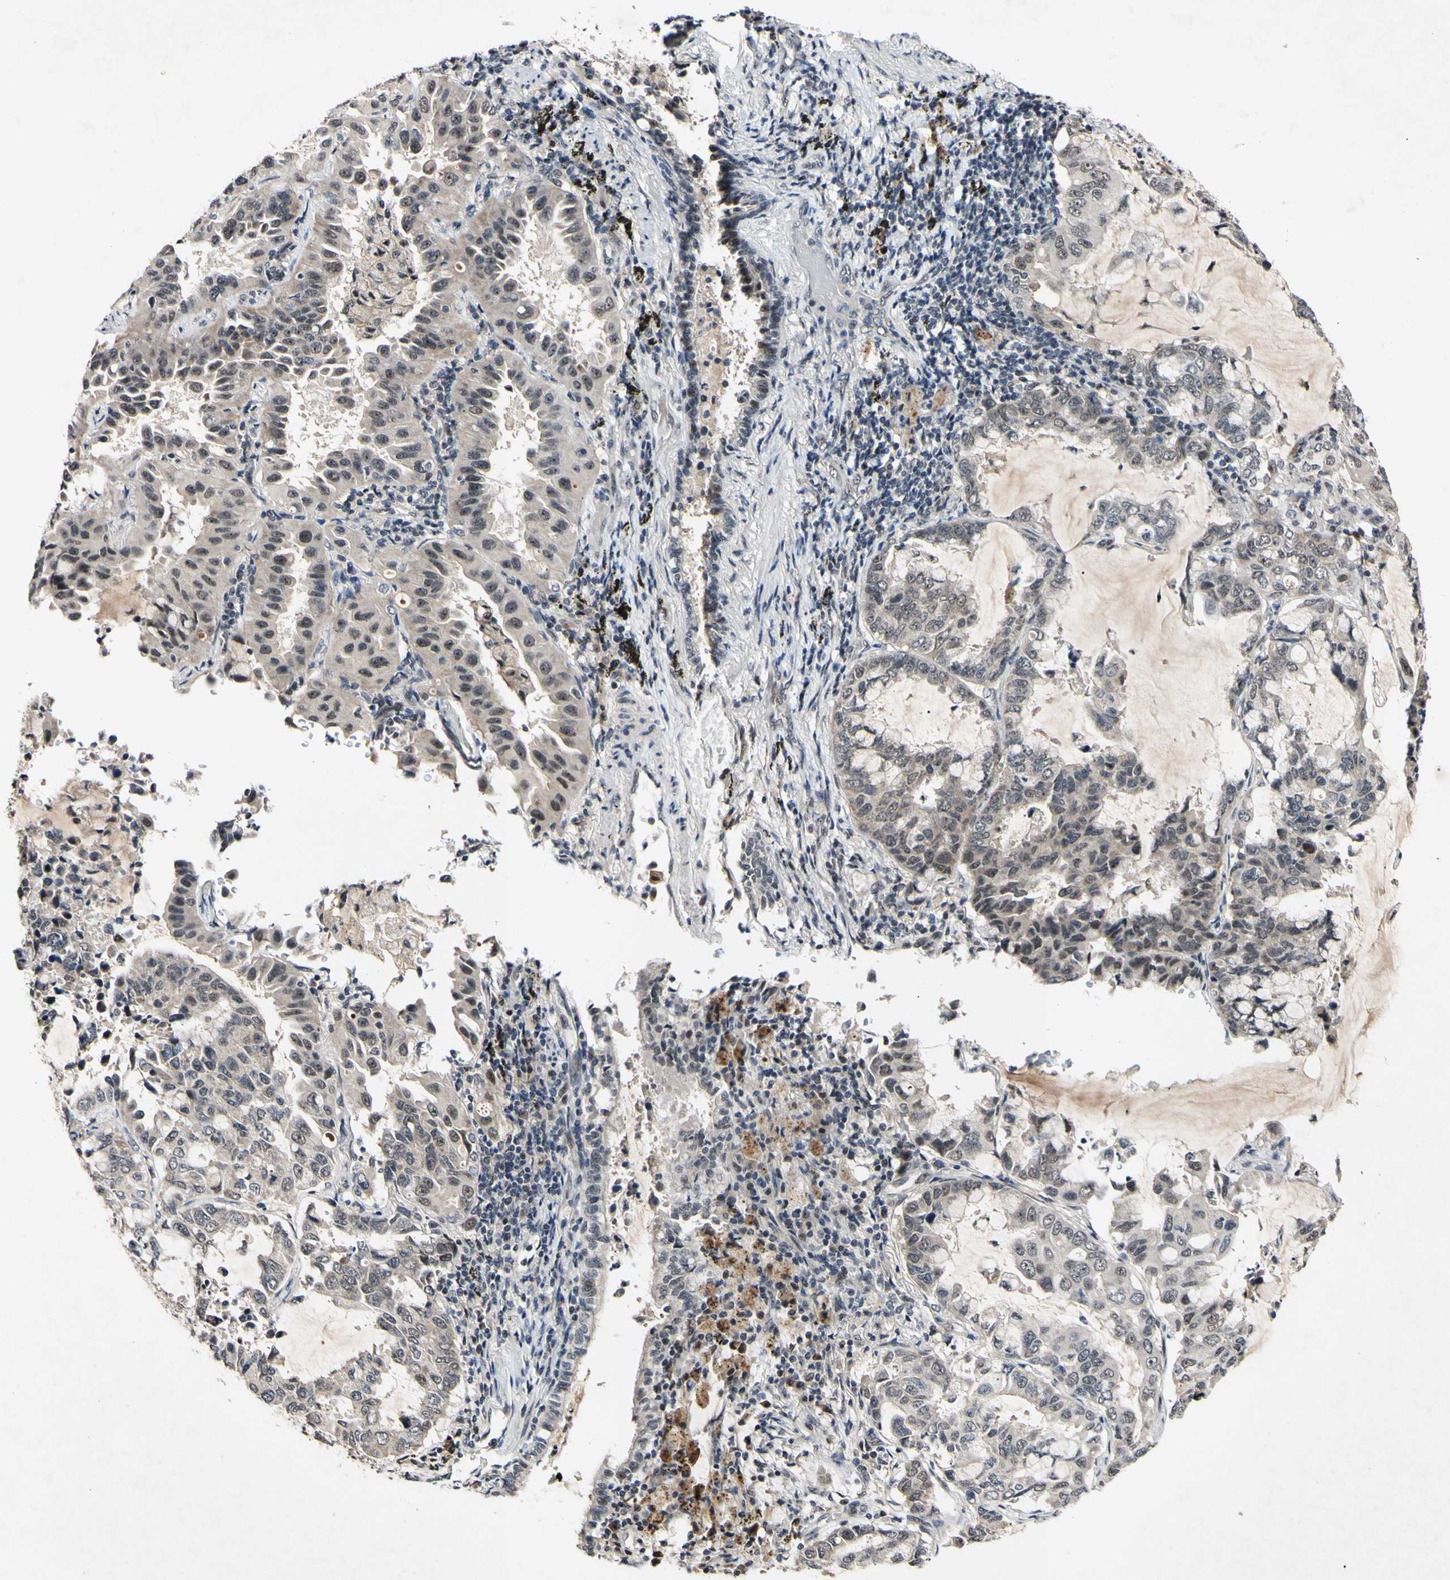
{"staining": {"intensity": "weak", "quantity": "25%-75%", "location": "cytoplasmic/membranous,nuclear"}, "tissue": "lung cancer", "cell_type": "Tumor cells", "image_type": "cancer", "snomed": [{"axis": "morphology", "description": "Adenocarcinoma, NOS"}, {"axis": "topography", "description": "Lung"}], "caption": "Tumor cells demonstrate low levels of weak cytoplasmic/membranous and nuclear staining in about 25%-75% of cells in adenocarcinoma (lung).", "gene": "POLR2F", "patient": {"sex": "male", "age": 64}}